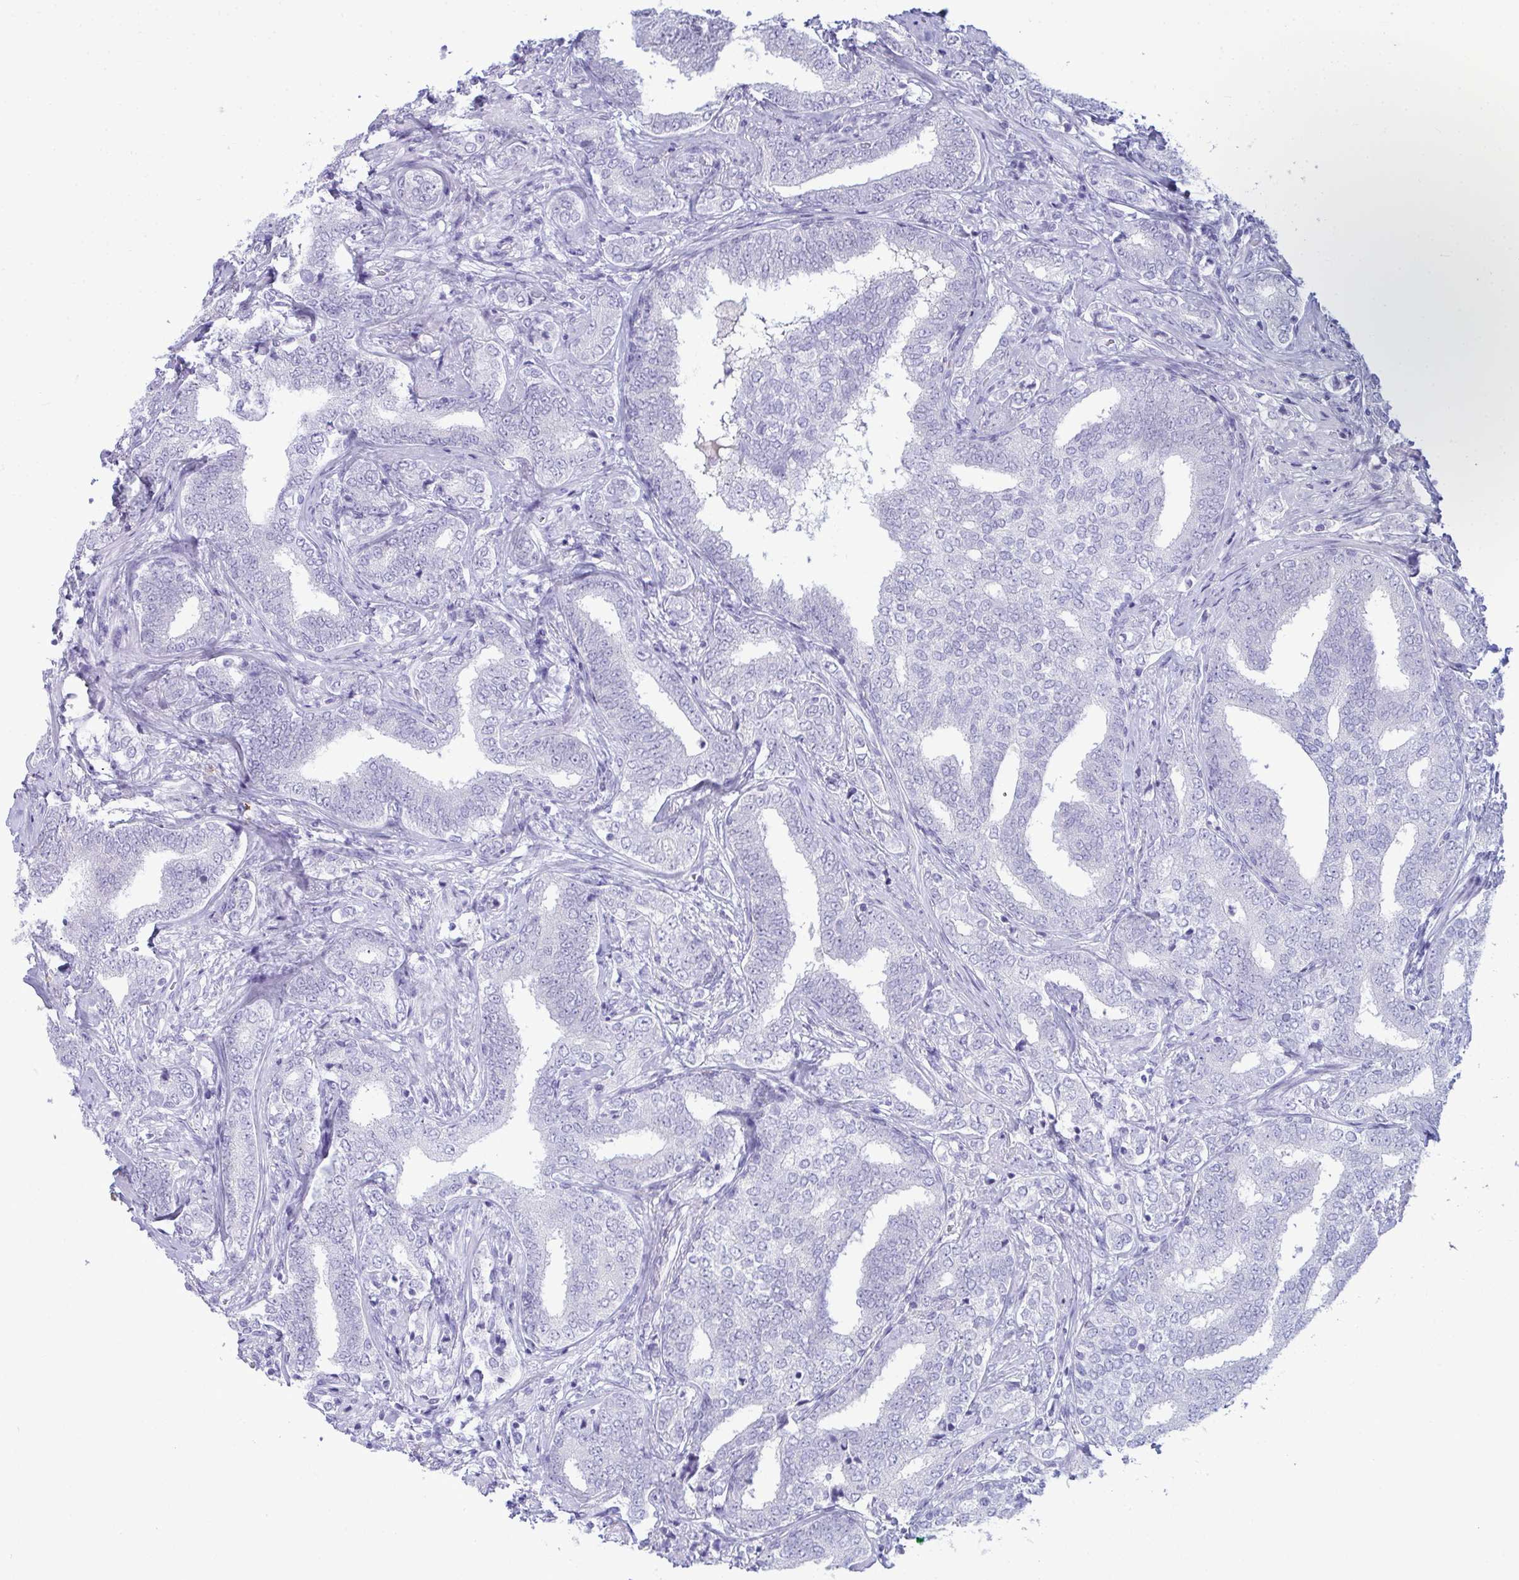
{"staining": {"intensity": "negative", "quantity": "none", "location": "none"}, "tissue": "prostate cancer", "cell_type": "Tumor cells", "image_type": "cancer", "snomed": [{"axis": "morphology", "description": "Adenocarcinoma, High grade"}, {"axis": "topography", "description": "Prostate"}], "caption": "Tumor cells are negative for brown protein staining in prostate cancer (high-grade adenocarcinoma).", "gene": "ANKRD60", "patient": {"sex": "male", "age": 72}}